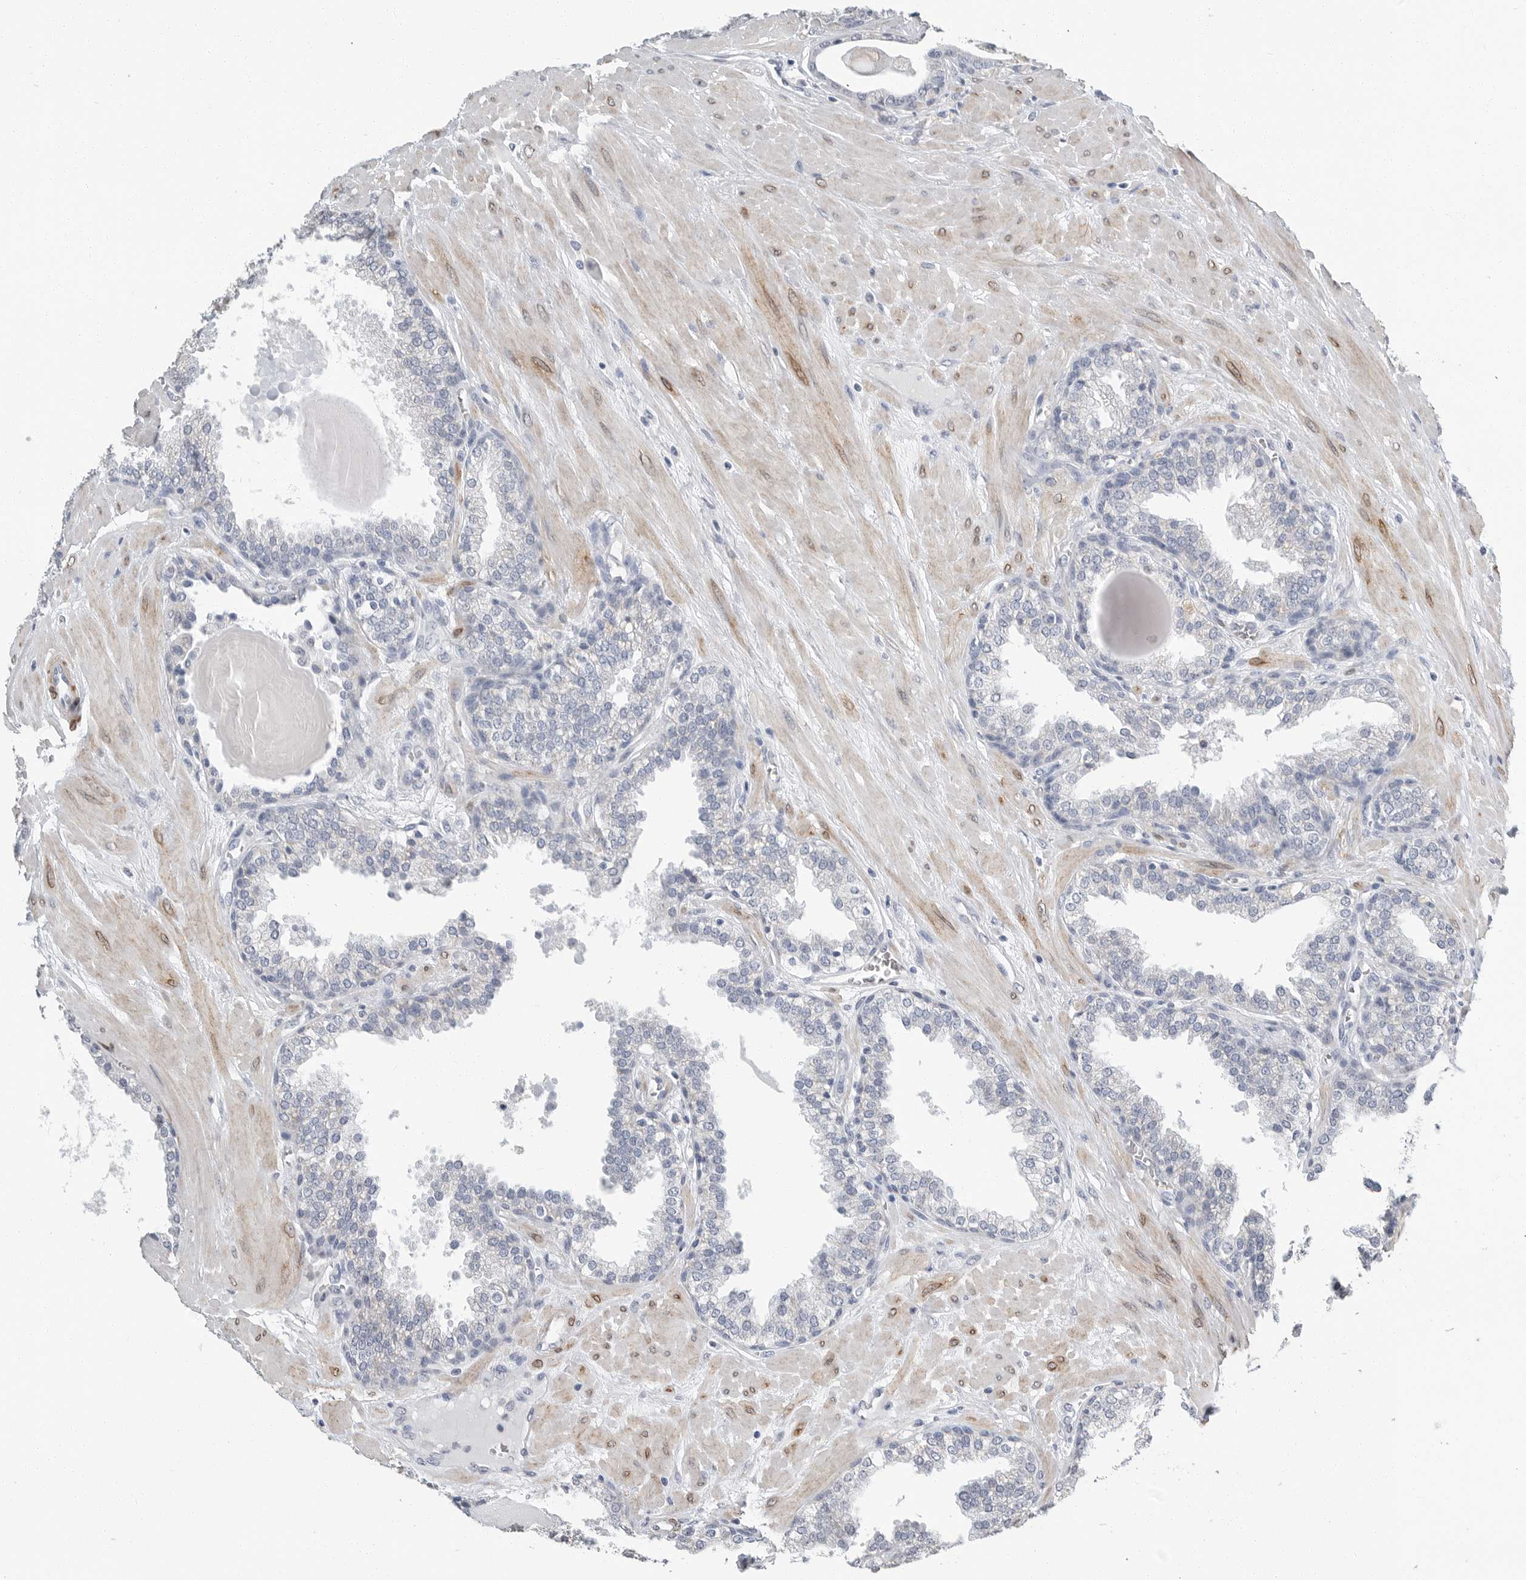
{"staining": {"intensity": "negative", "quantity": "none", "location": "none"}, "tissue": "prostate", "cell_type": "Glandular cells", "image_type": "normal", "snomed": [{"axis": "morphology", "description": "Normal tissue, NOS"}, {"axis": "topography", "description": "Prostate"}], "caption": "Immunohistochemical staining of unremarkable prostate exhibits no significant expression in glandular cells.", "gene": "PLN", "patient": {"sex": "male", "age": 51}}